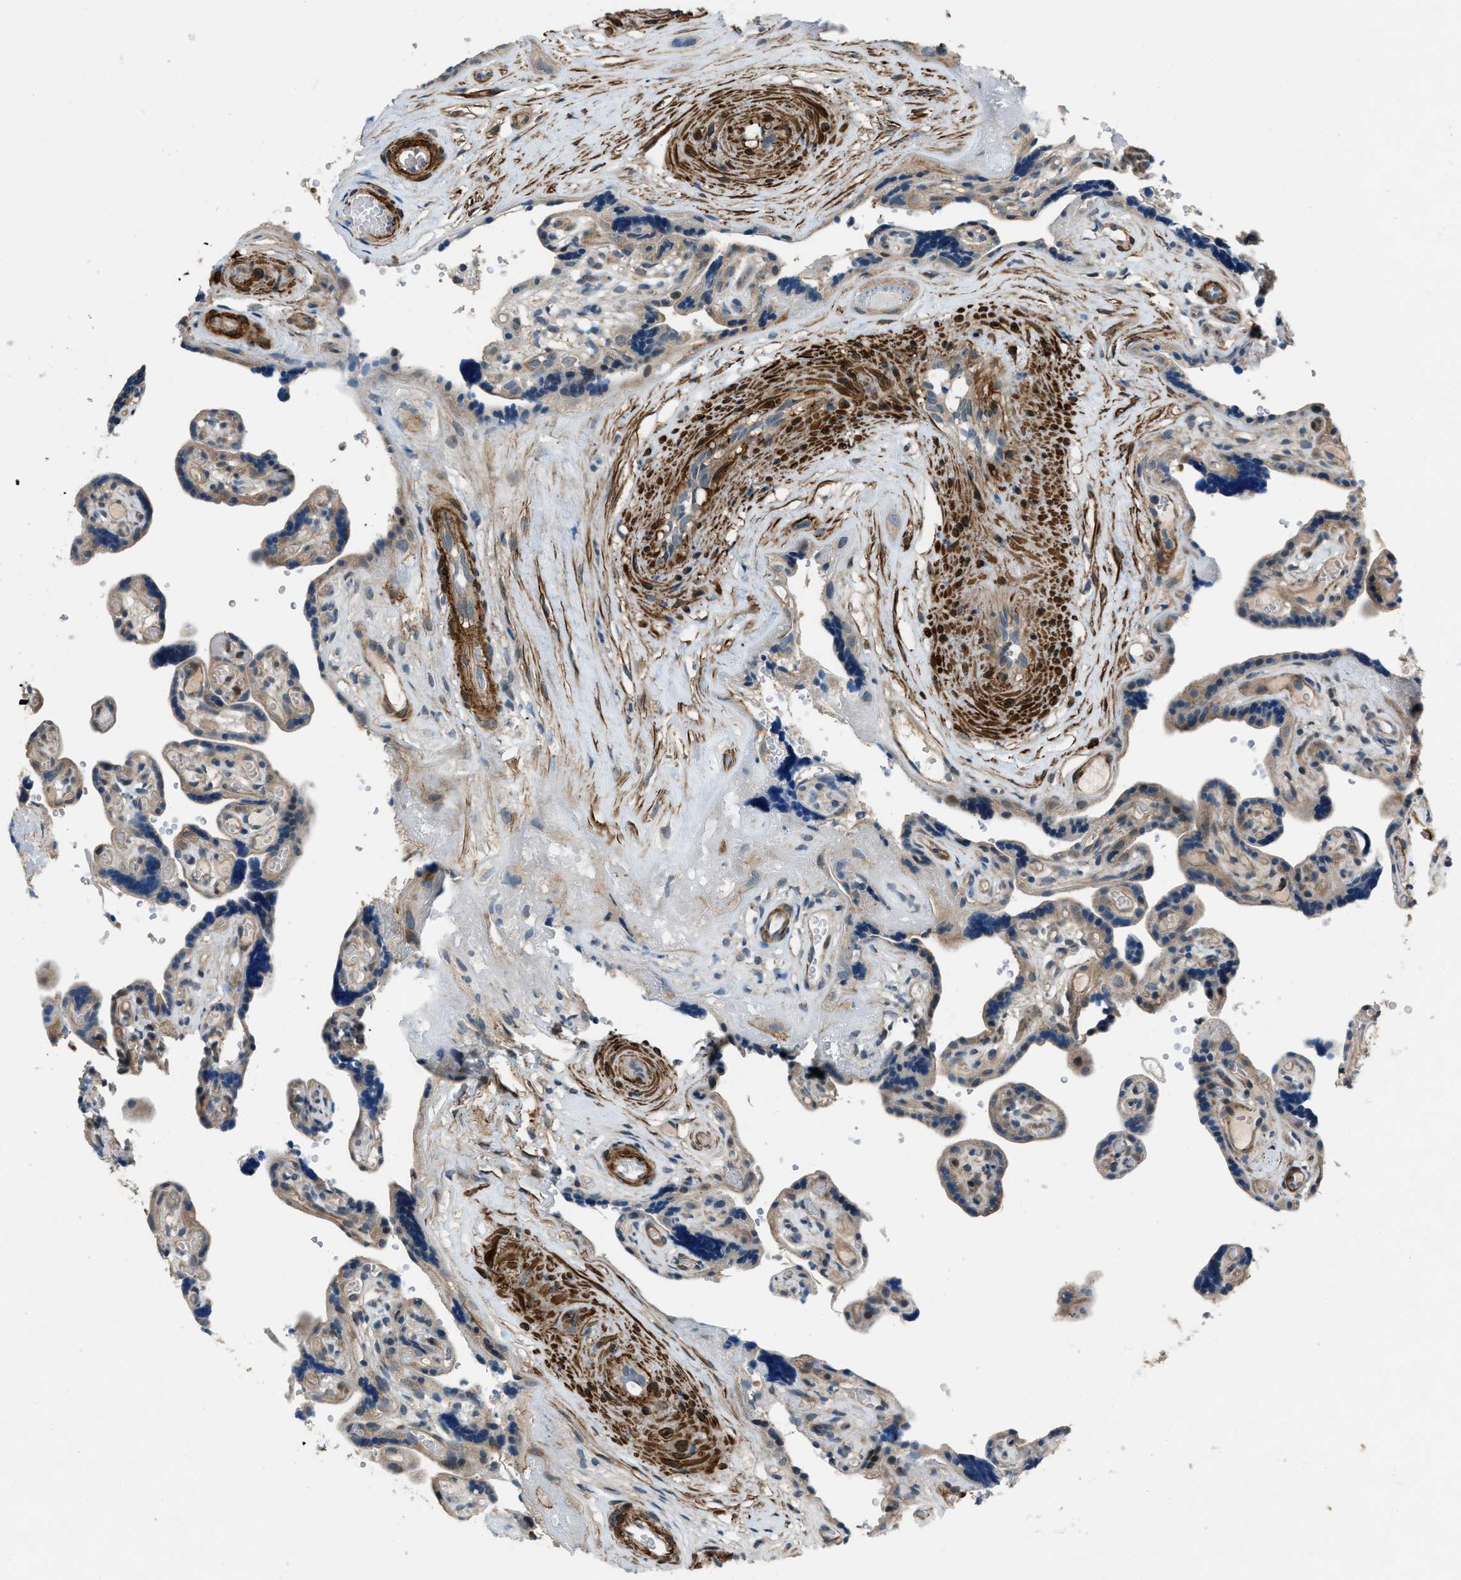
{"staining": {"intensity": "moderate", "quantity": ">75%", "location": "cytoplasmic/membranous"}, "tissue": "placenta", "cell_type": "Decidual cells", "image_type": "normal", "snomed": [{"axis": "morphology", "description": "Normal tissue, NOS"}, {"axis": "topography", "description": "Placenta"}], "caption": "Immunohistochemical staining of unremarkable human placenta displays moderate cytoplasmic/membranous protein staining in approximately >75% of decidual cells.", "gene": "NUDCD3", "patient": {"sex": "female", "age": 30}}